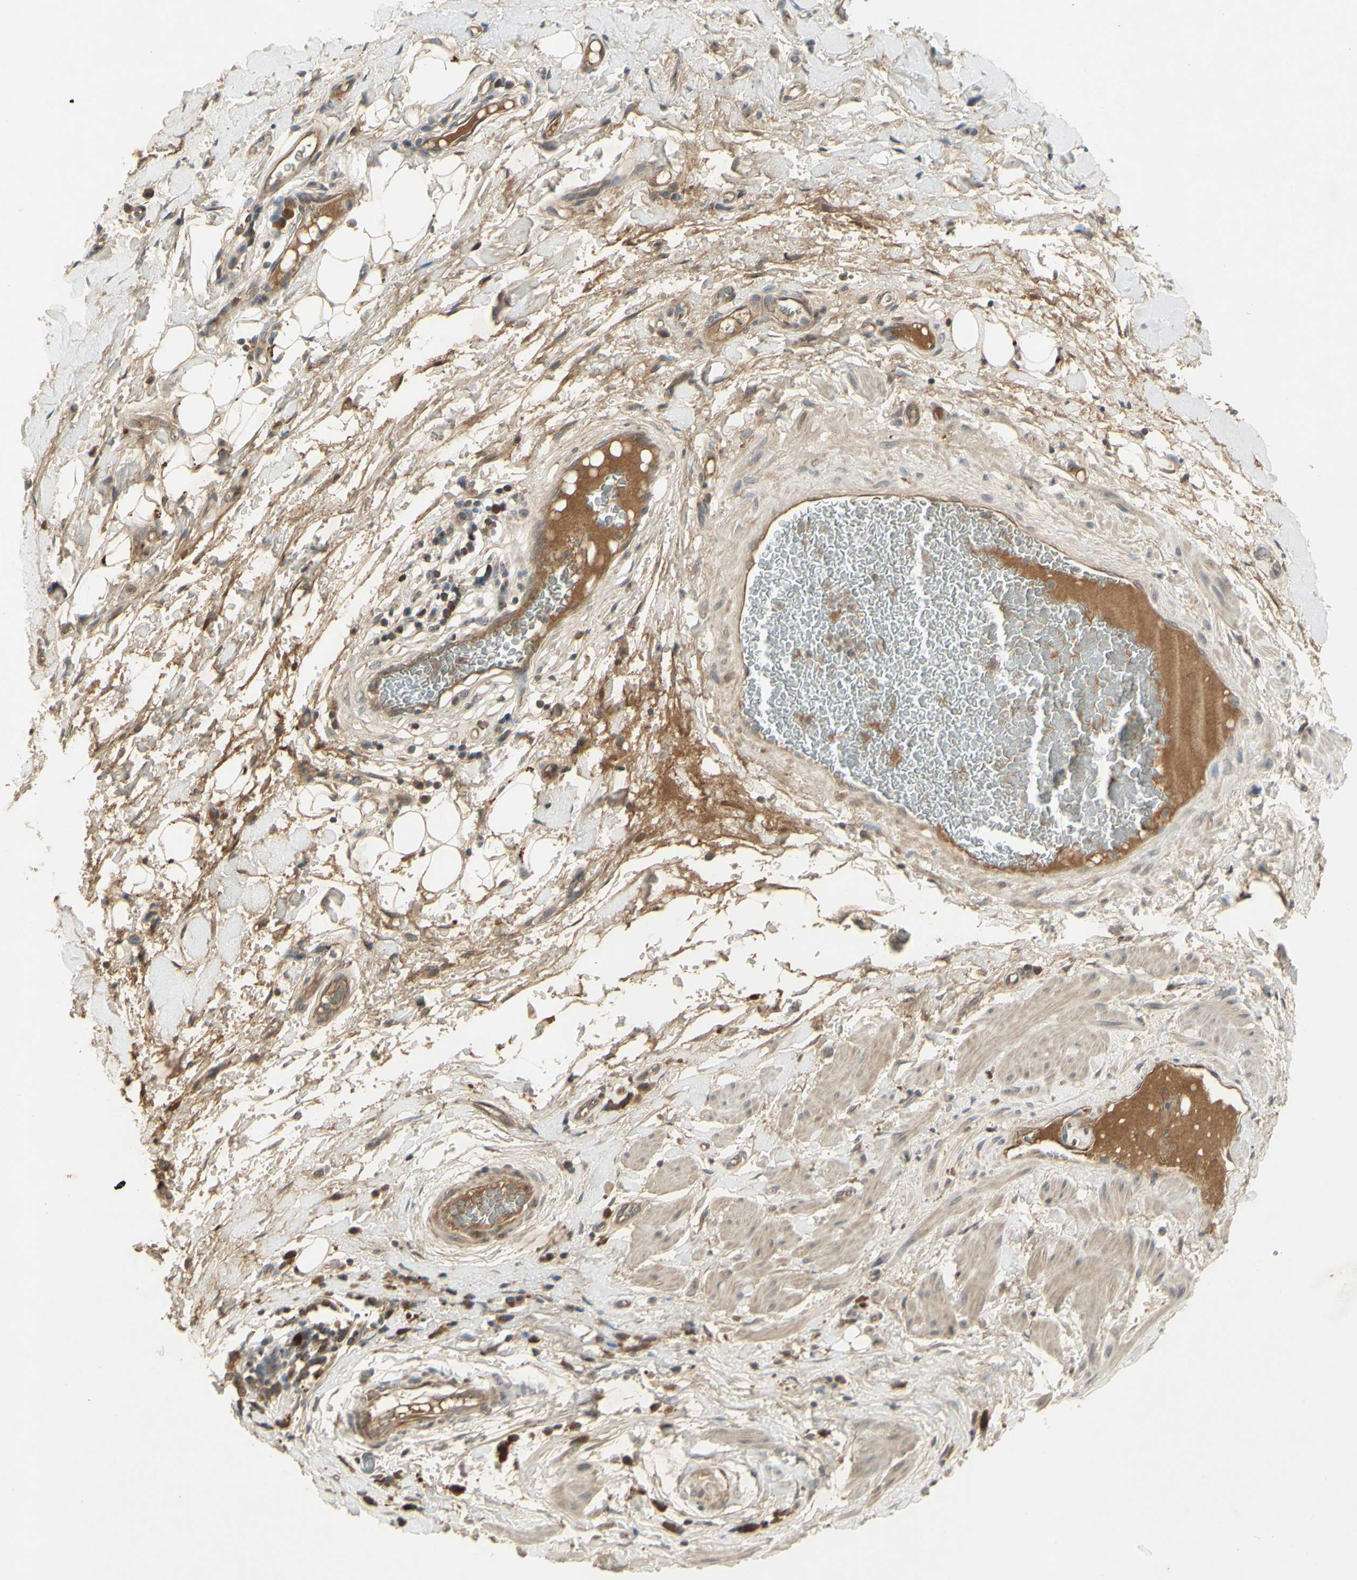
{"staining": {"intensity": "weak", "quantity": "<25%", "location": "cytoplasmic/membranous"}, "tissue": "adipose tissue", "cell_type": "Adipocytes", "image_type": "normal", "snomed": [{"axis": "morphology", "description": "Normal tissue, NOS"}, {"axis": "morphology", "description": "Adenocarcinoma, NOS"}, {"axis": "topography", "description": "Esophagus"}], "caption": "An immunohistochemistry image of unremarkable adipose tissue is shown. There is no staining in adipocytes of adipose tissue. (DAB immunohistochemistry, high magnification).", "gene": "RAD18", "patient": {"sex": "male", "age": 62}}